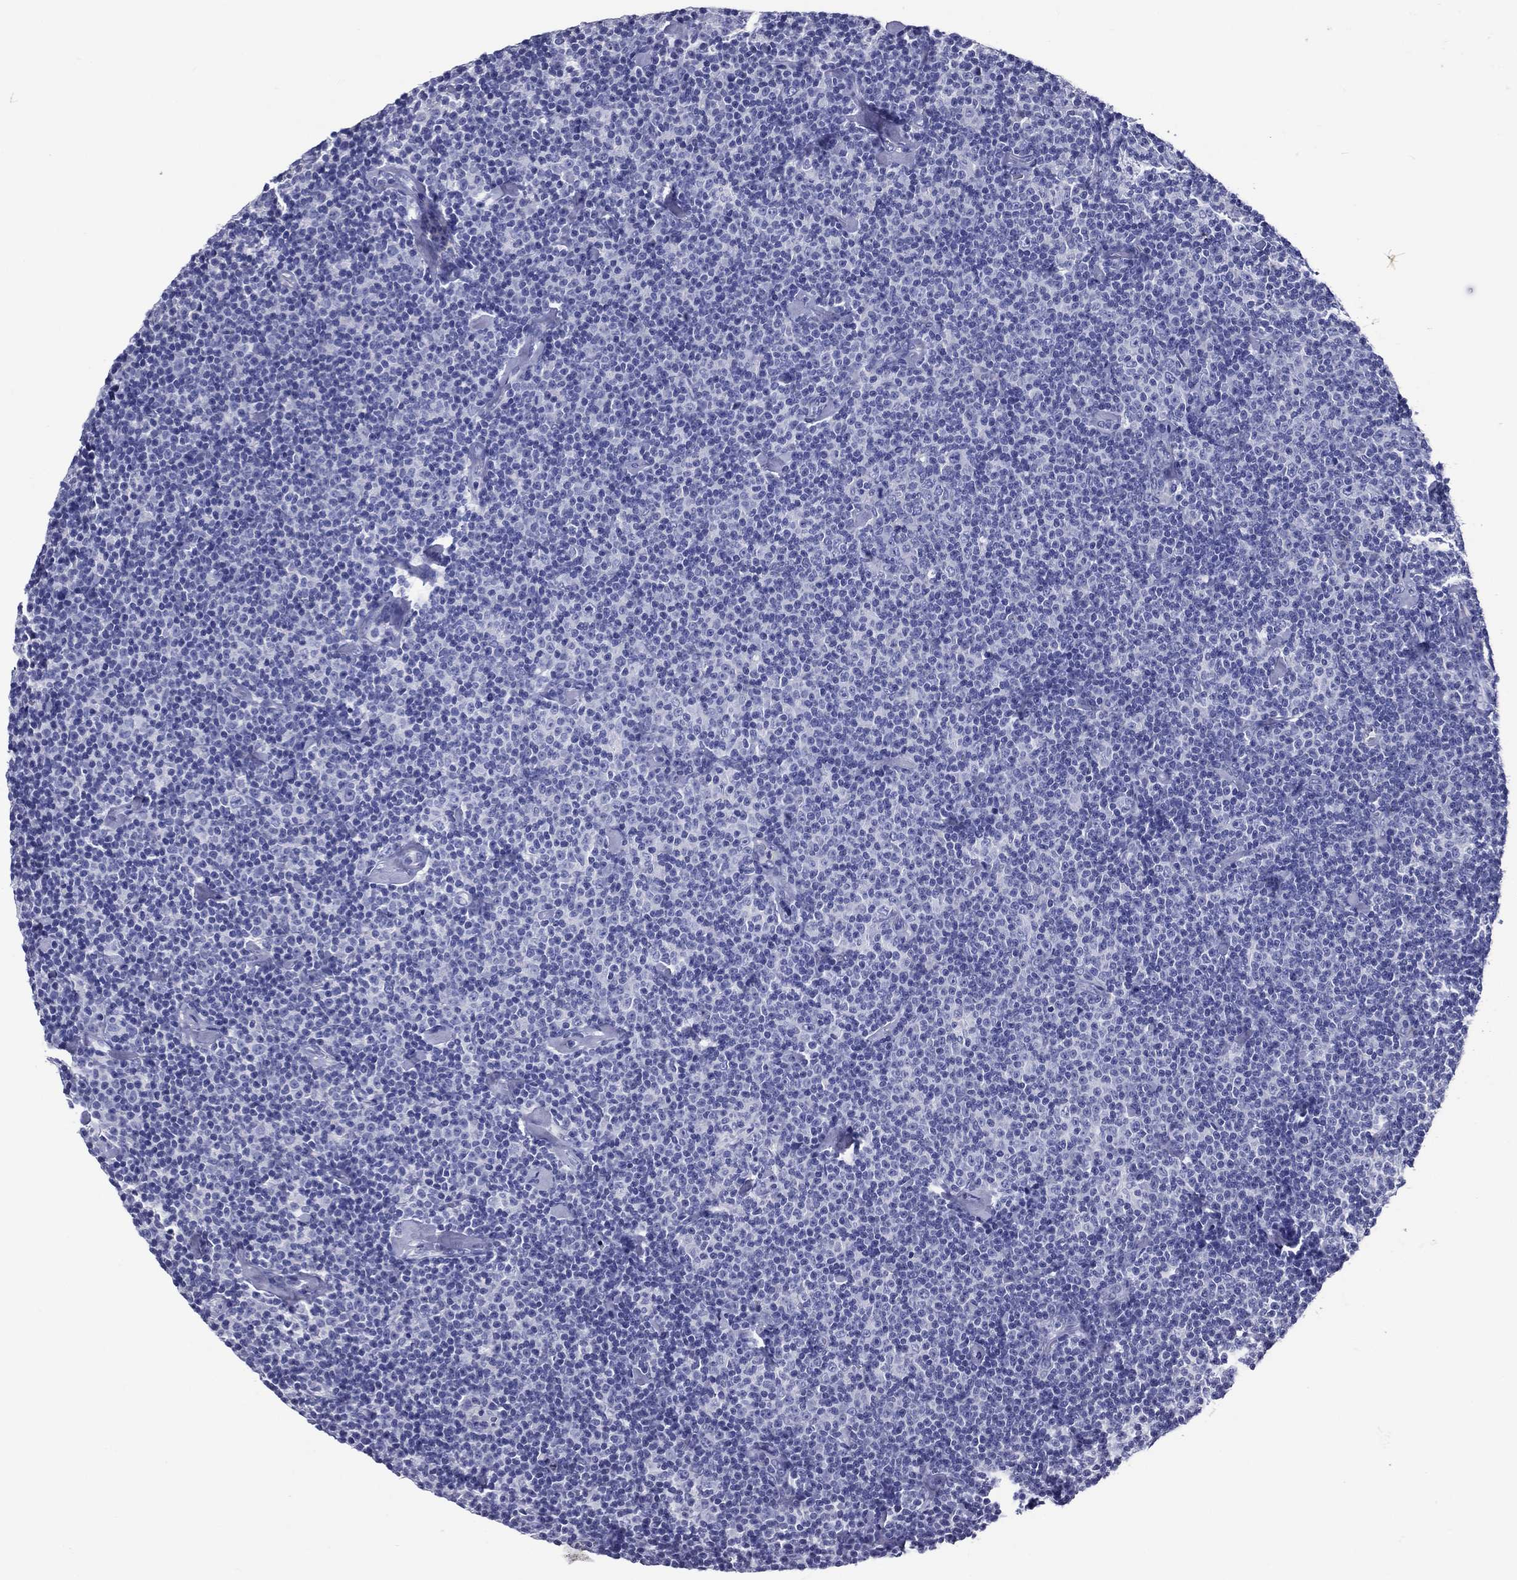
{"staining": {"intensity": "negative", "quantity": "none", "location": "none"}, "tissue": "lymphoma", "cell_type": "Tumor cells", "image_type": "cancer", "snomed": [{"axis": "morphology", "description": "Malignant lymphoma, non-Hodgkin's type, Low grade"}, {"axis": "topography", "description": "Lymph node"}], "caption": "This is an immunohistochemistry (IHC) photomicrograph of human malignant lymphoma, non-Hodgkin's type (low-grade). There is no positivity in tumor cells.", "gene": "ACE2", "patient": {"sex": "male", "age": 81}}